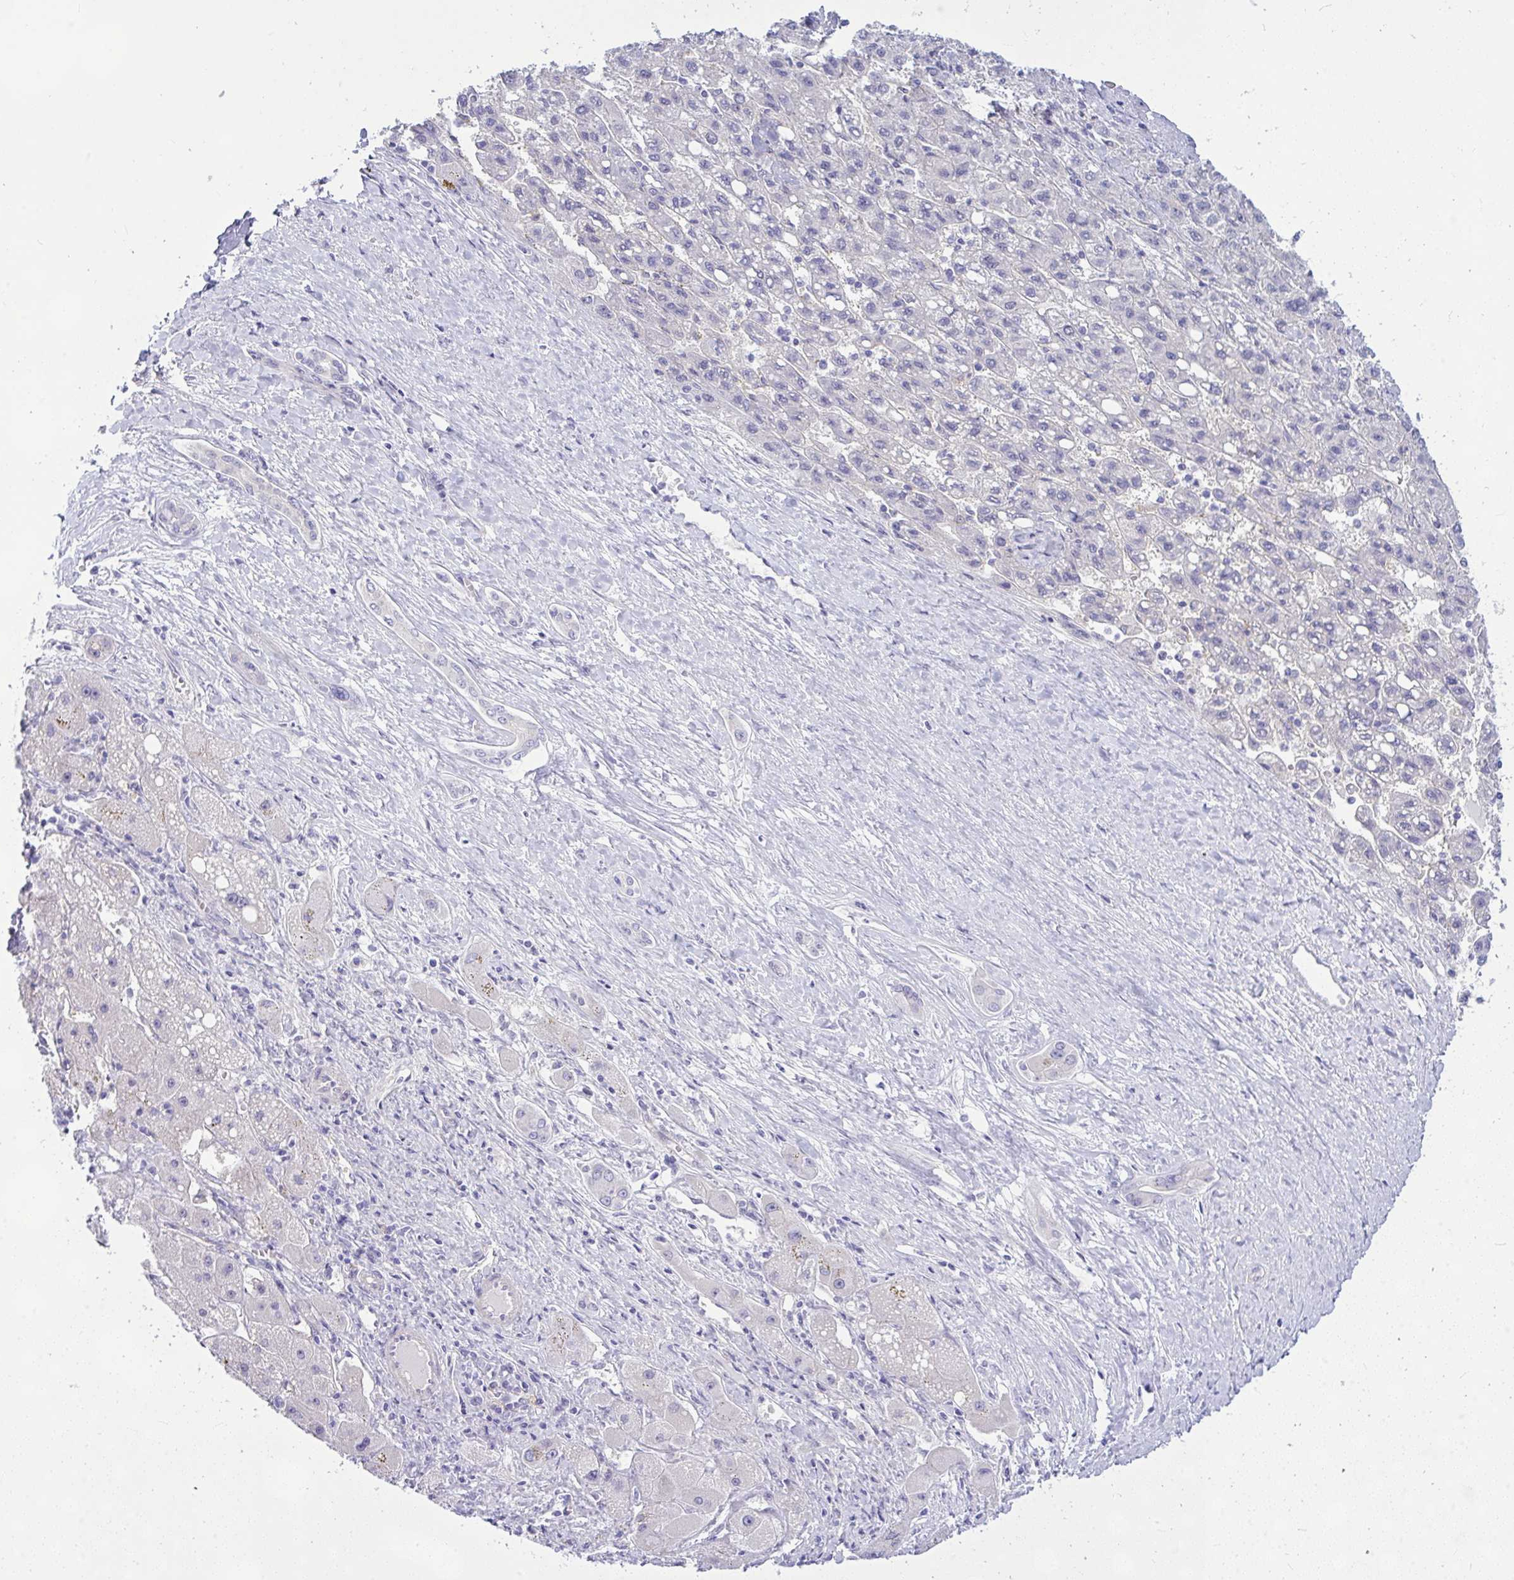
{"staining": {"intensity": "negative", "quantity": "none", "location": "none"}, "tissue": "liver cancer", "cell_type": "Tumor cells", "image_type": "cancer", "snomed": [{"axis": "morphology", "description": "Carcinoma, Hepatocellular, NOS"}, {"axis": "topography", "description": "Liver"}], "caption": "High magnification brightfield microscopy of liver hepatocellular carcinoma stained with DAB (3,3'-diaminobenzidine) (brown) and counterstained with hematoxylin (blue): tumor cells show no significant positivity.", "gene": "NFXL1", "patient": {"sex": "female", "age": 82}}